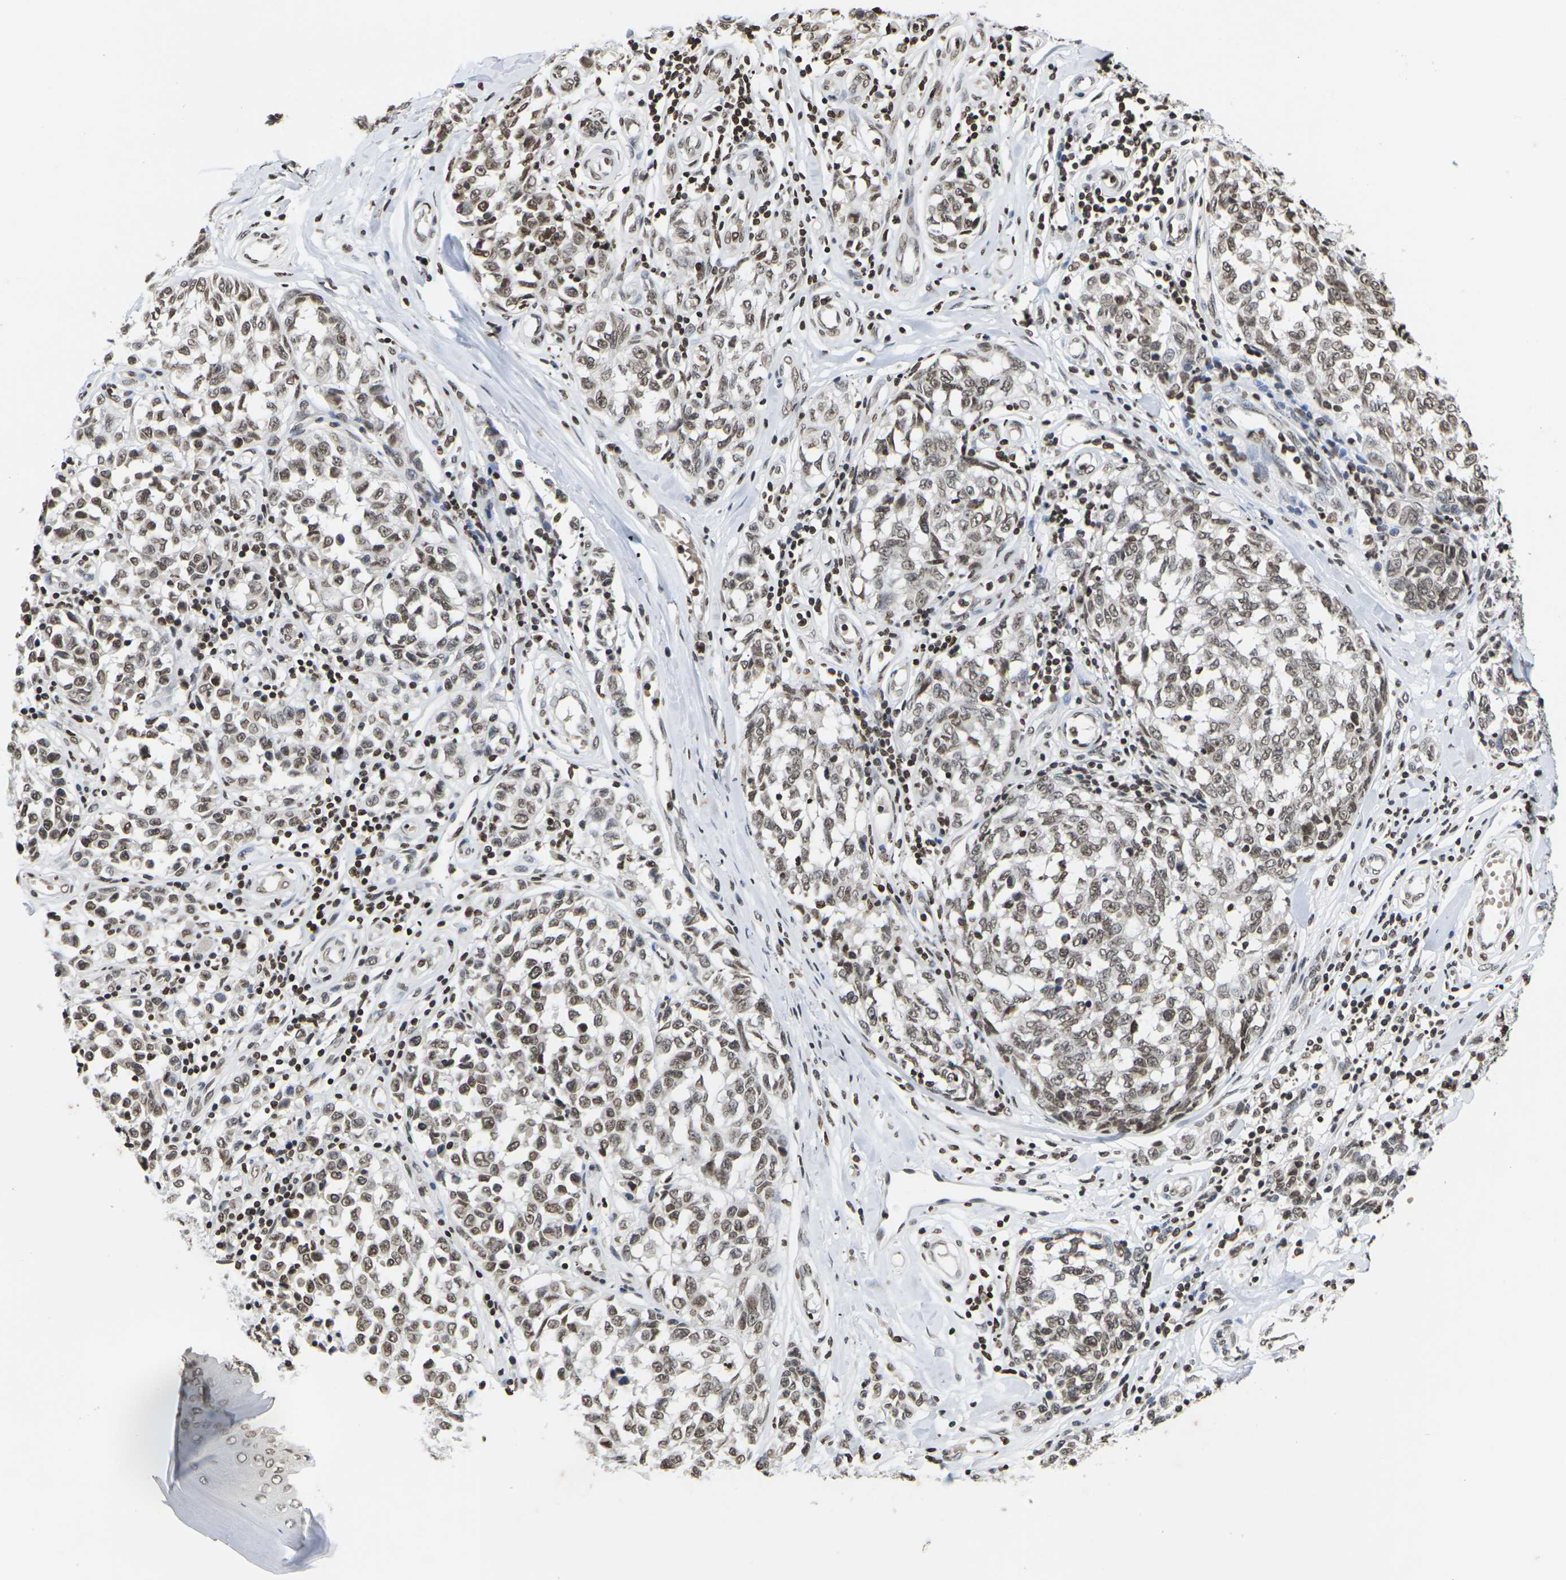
{"staining": {"intensity": "moderate", "quantity": ">75%", "location": "nuclear"}, "tissue": "melanoma", "cell_type": "Tumor cells", "image_type": "cancer", "snomed": [{"axis": "morphology", "description": "Malignant melanoma, NOS"}, {"axis": "topography", "description": "Skin"}], "caption": "Approximately >75% of tumor cells in human melanoma reveal moderate nuclear protein positivity as visualized by brown immunohistochemical staining.", "gene": "ETV5", "patient": {"sex": "female", "age": 64}}